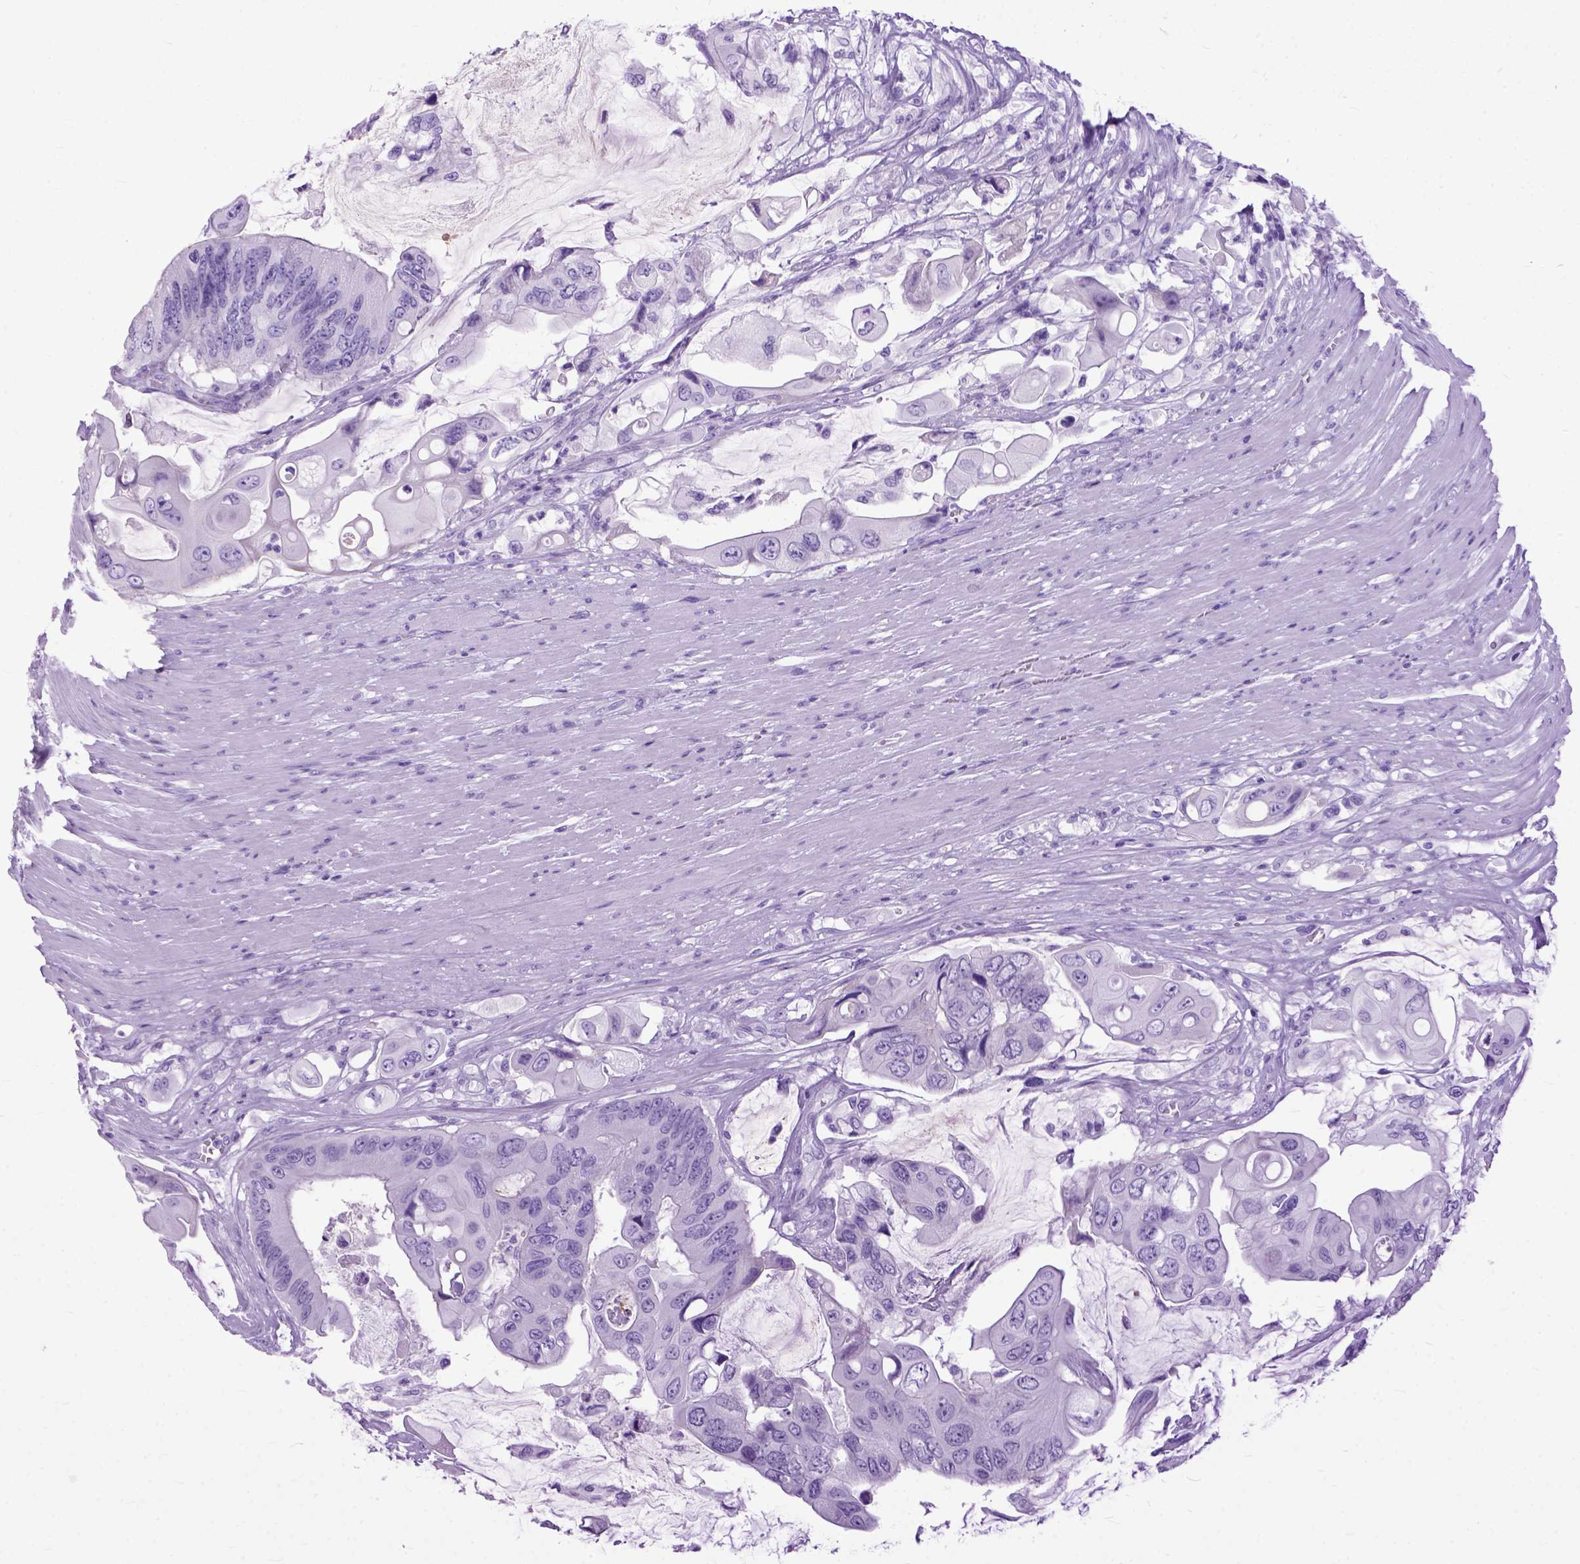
{"staining": {"intensity": "negative", "quantity": "none", "location": "none"}, "tissue": "colorectal cancer", "cell_type": "Tumor cells", "image_type": "cancer", "snomed": [{"axis": "morphology", "description": "Adenocarcinoma, NOS"}, {"axis": "topography", "description": "Rectum"}], "caption": "This micrograph is of colorectal cancer (adenocarcinoma) stained with immunohistochemistry (IHC) to label a protein in brown with the nuclei are counter-stained blue. There is no expression in tumor cells.", "gene": "GNGT1", "patient": {"sex": "male", "age": 63}}